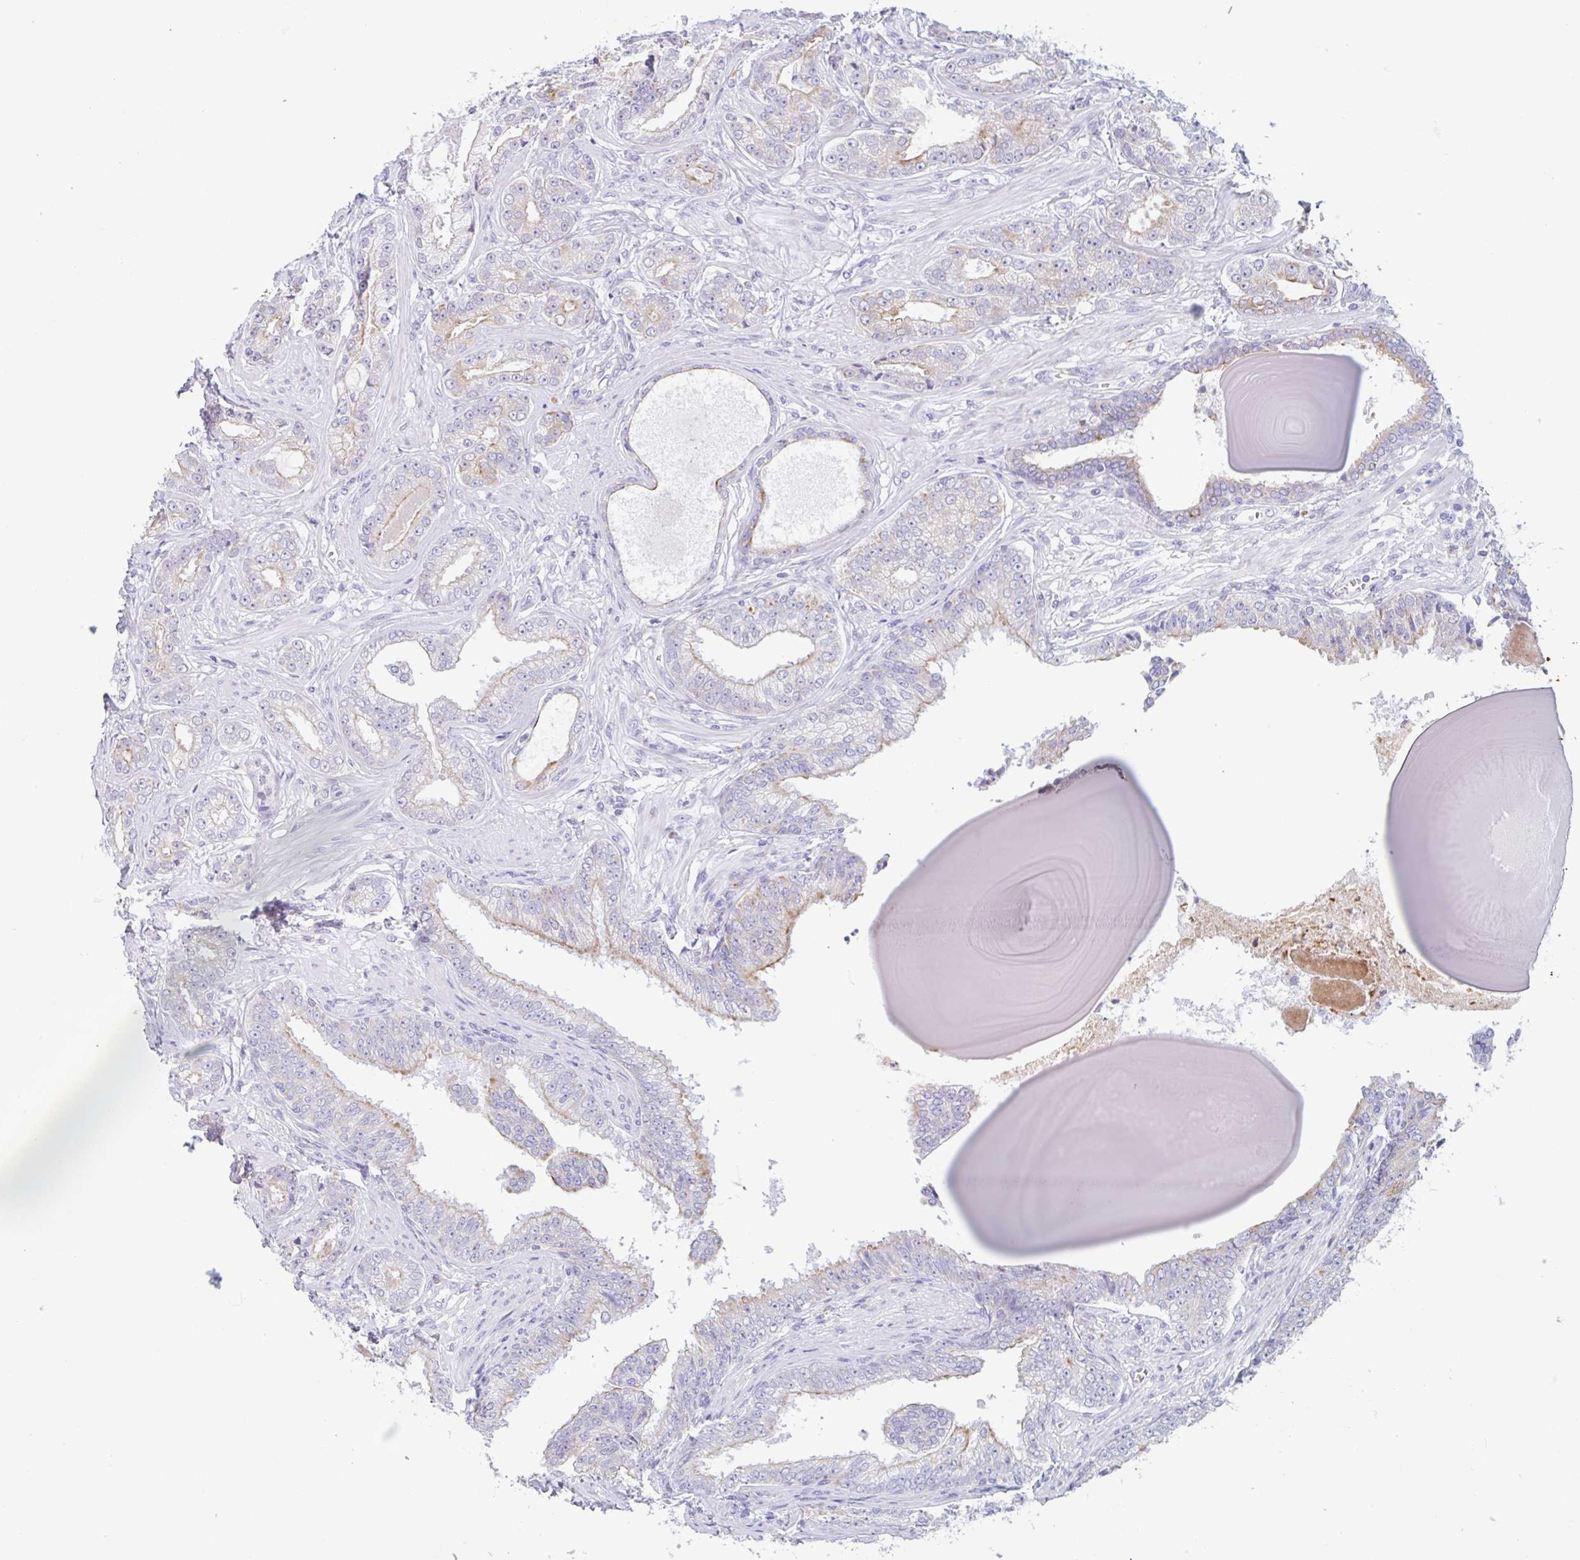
{"staining": {"intensity": "moderate", "quantity": "<25%", "location": "cytoplasmic/membranous"}, "tissue": "prostate cancer", "cell_type": "Tumor cells", "image_type": "cancer", "snomed": [{"axis": "morphology", "description": "Adenocarcinoma, Low grade"}, {"axis": "topography", "description": "Prostate"}], "caption": "Immunohistochemistry (IHC) histopathology image of human prostate cancer stained for a protein (brown), which displays low levels of moderate cytoplasmic/membranous staining in about <25% of tumor cells.", "gene": "DTWD2", "patient": {"sex": "male", "age": 61}}